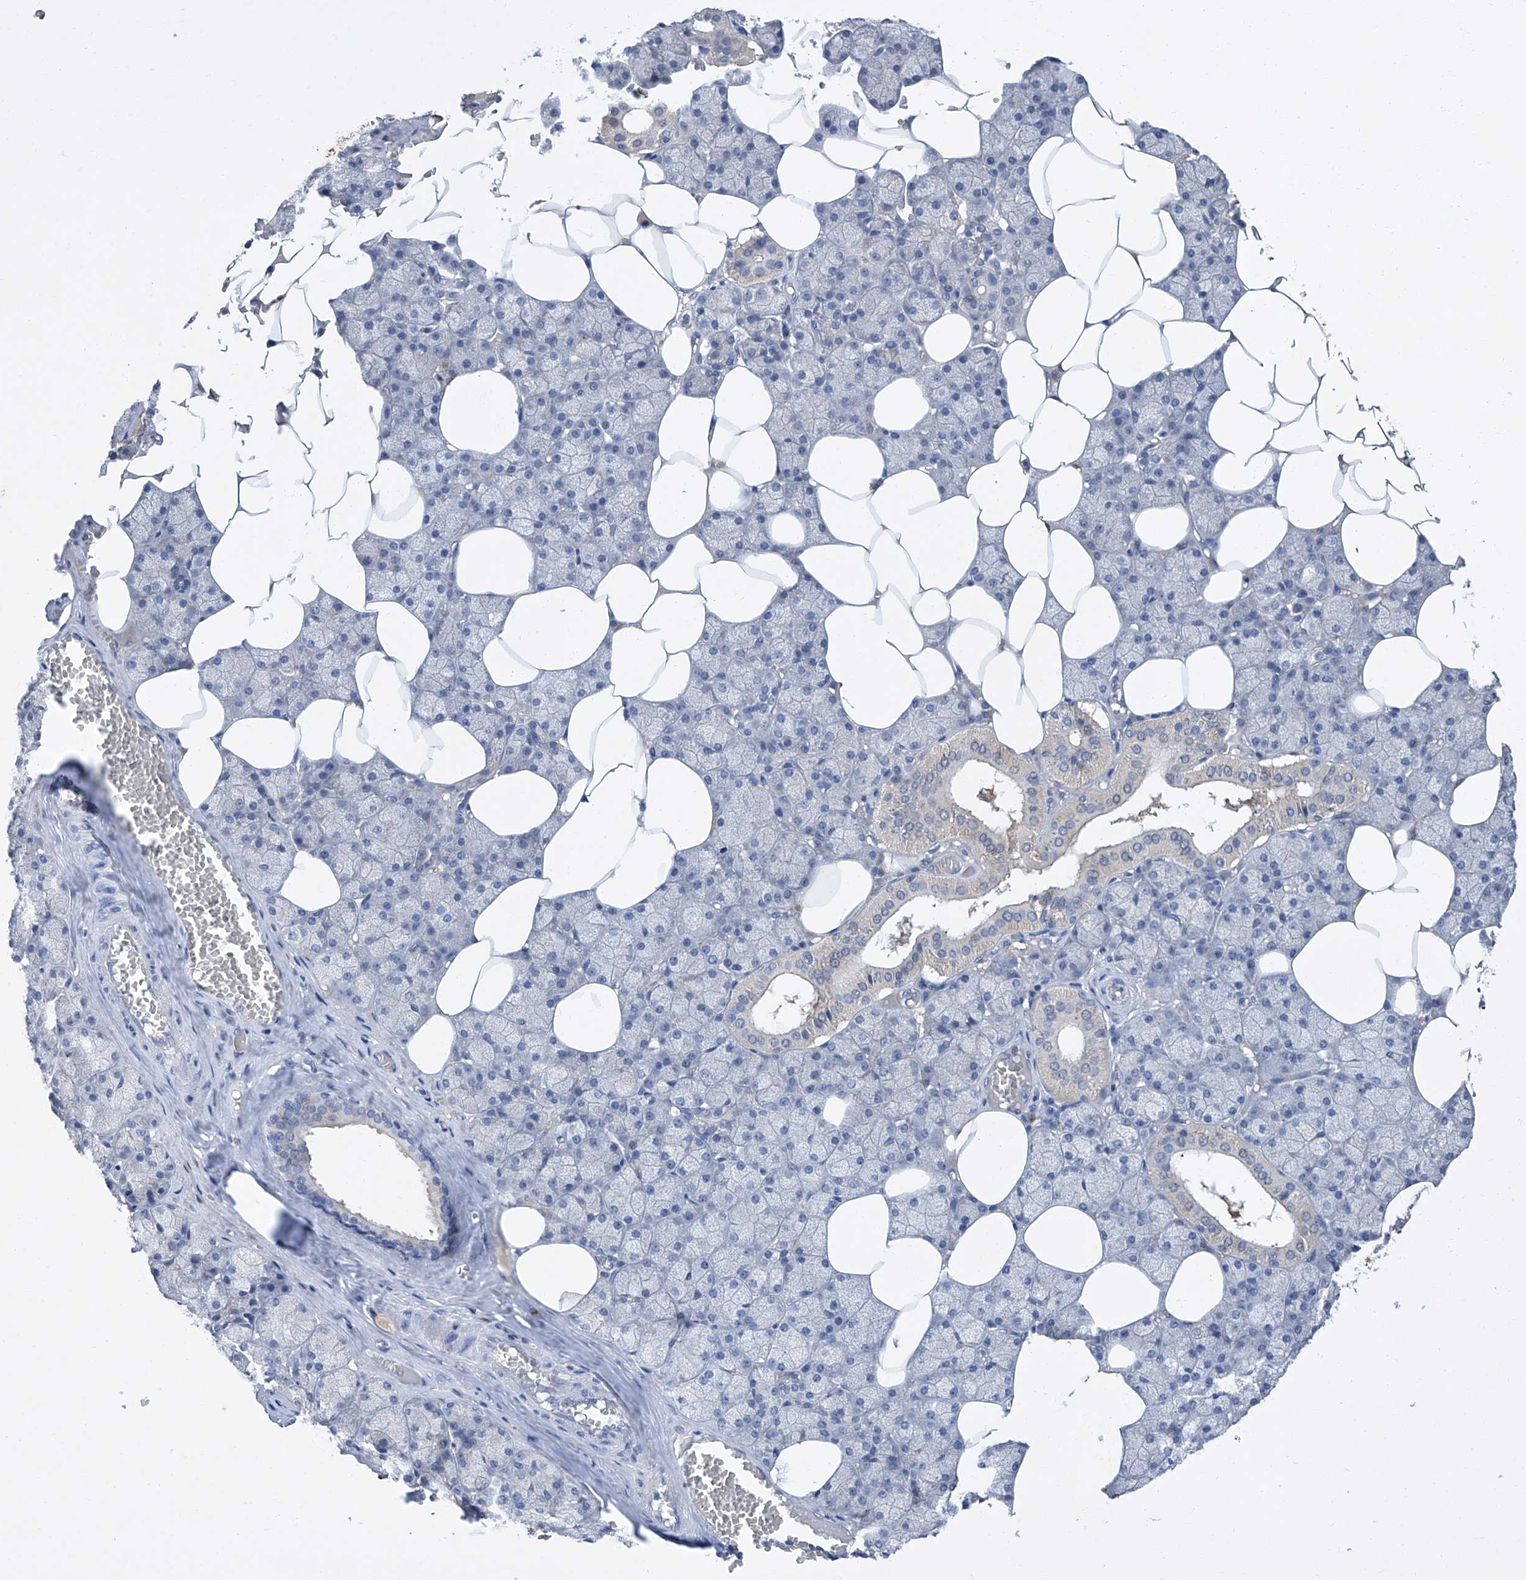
{"staining": {"intensity": "moderate", "quantity": "<25%", "location": "cytoplasmic/membranous"}, "tissue": "salivary gland", "cell_type": "Glandular cells", "image_type": "normal", "snomed": [{"axis": "morphology", "description": "Normal tissue, NOS"}, {"axis": "topography", "description": "Salivary gland"}], "caption": "Immunohistochemistry (IHC) (DAB) staining of normal salivary gland shows moderate cytoplasmic/membranous protein staining in about <25% of glandular cells.", "gene": "SBK2", "patient": {"sex": "male", "age": 62}}